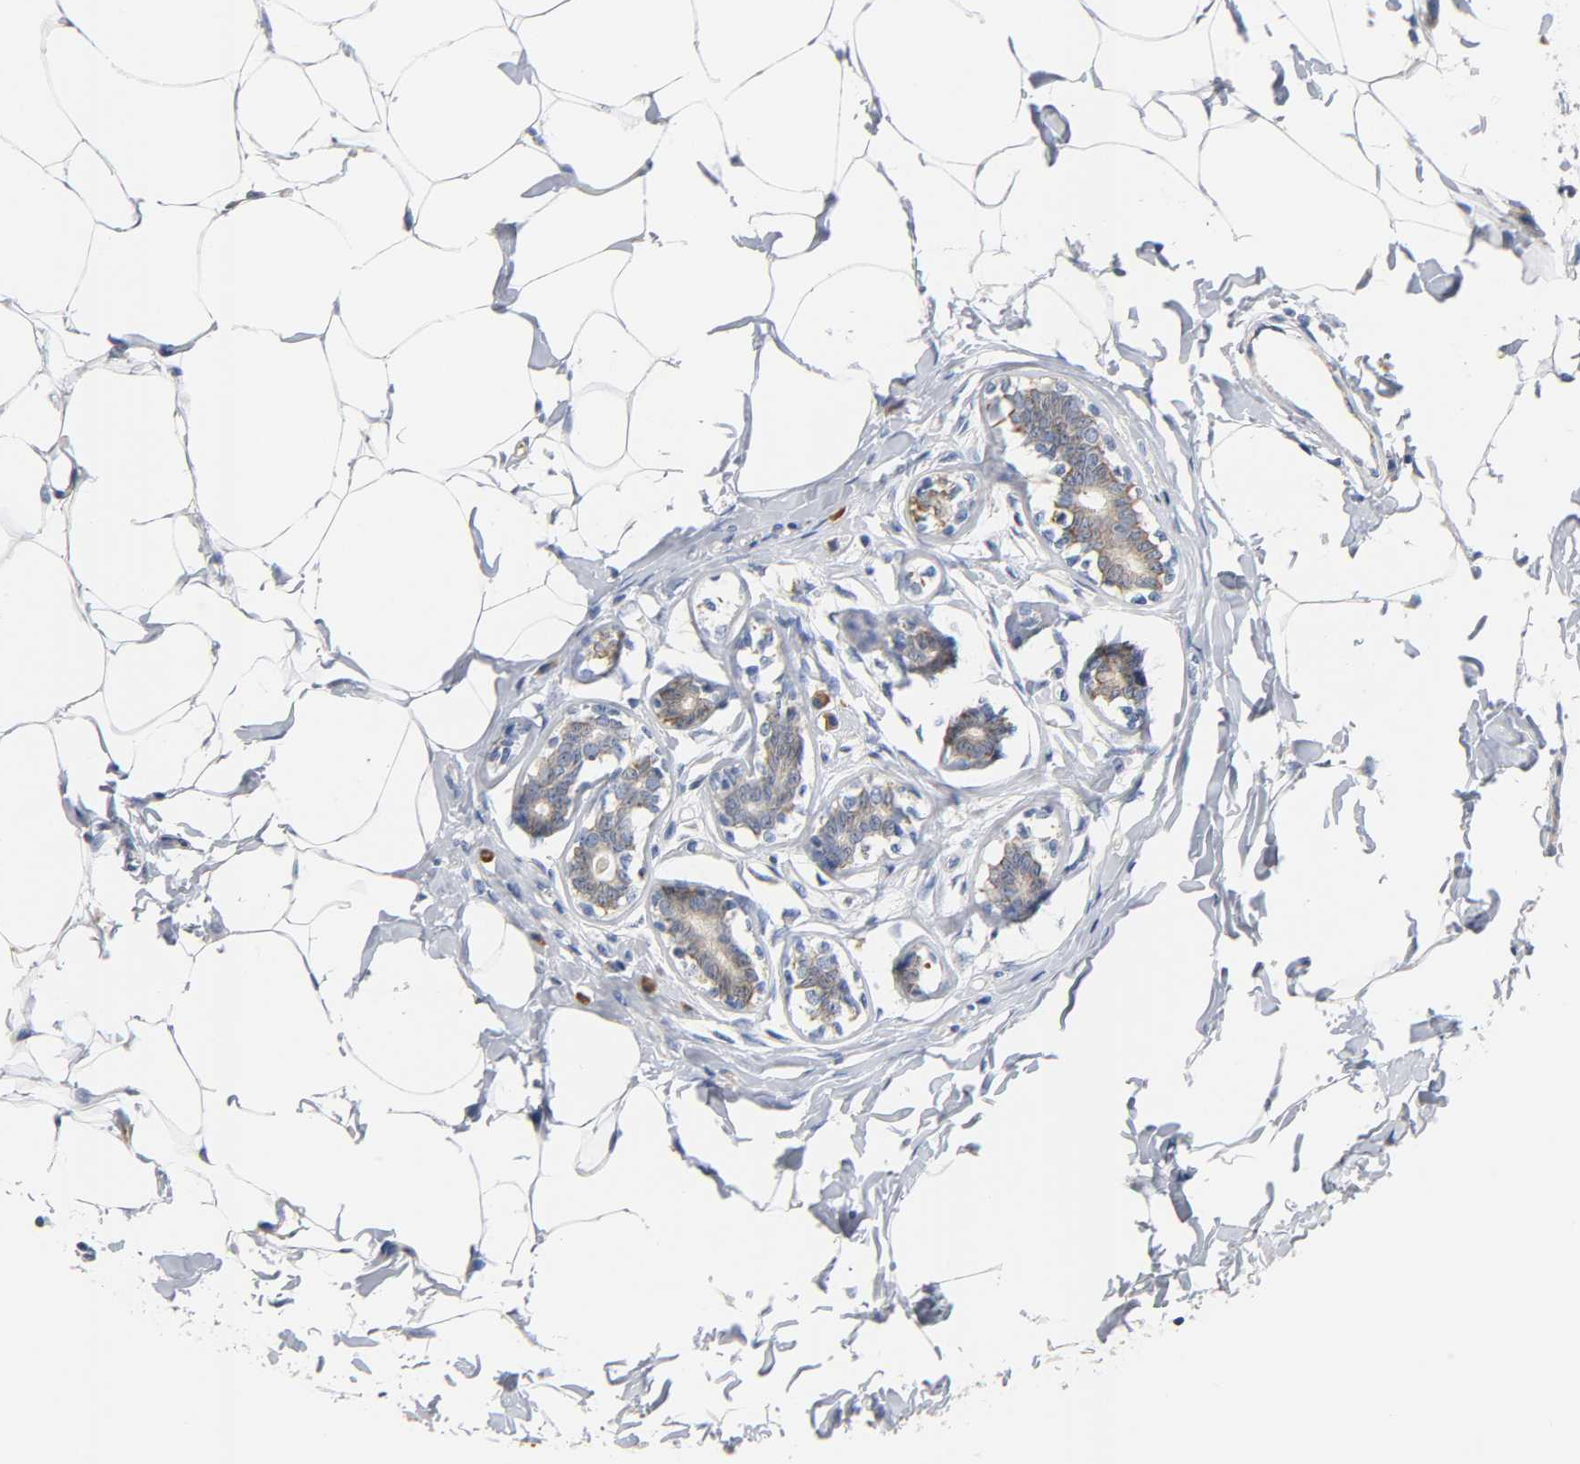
{"staining": {"intensity": "weak", "quantity": ">75%", "location": "cytoplasmic/membranous"}, "tissue": "breast cancer", "cell_type": "Tumor cells", "image_type": "cancer", "snomed": [{"axis": "morphology", "description": "Normal tissue, NOS"}, {"axis": "morphology", "description": "Duct carcinoma"}, {"axis": "topography", "description": "Breast"}], "caption": "The photomicrograph exhibits staining of breast invasive ductal carcinoma, revealing weak cytoplasmic/membranous protein staining (brown color) within tumor cells. Immunohistochemistry (ihc) stains the protein in brown and the nuclei are stained blue.", "gene": "REL", "patient": {"sex": "female", "age": 50}}